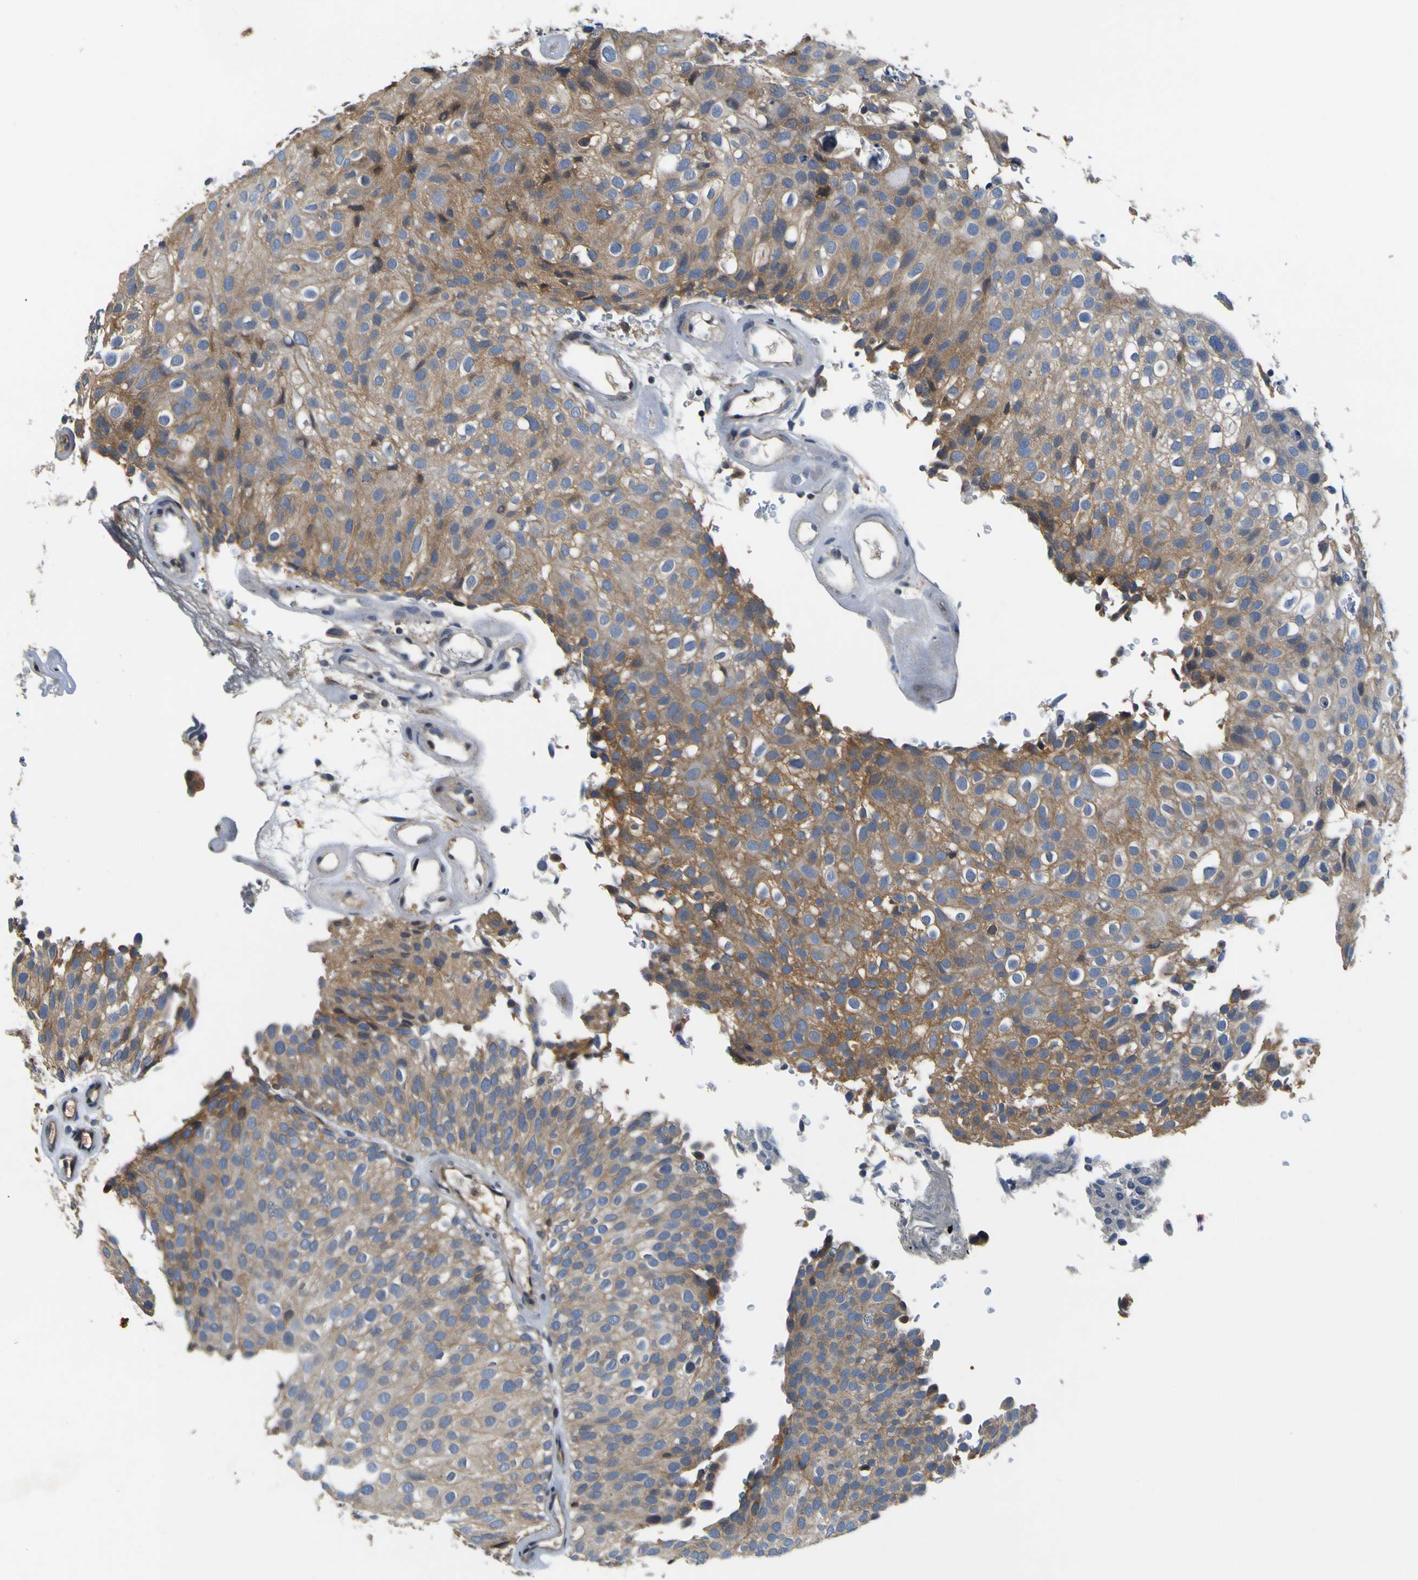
{"staining": {"intensity": "moderate", "quantity": "25%-75%", "location": "cytoplasmic/membranous"}, "tissue": "urothelial cancer", "cell_type": "Tumor cells", "image_type": "cancer", "snomed": [{"axis": "morphology", "description": "Urothelial carcinoma, Low grade"}, {"axis": "topography", "description": "Urinary bladder"}], "caption": "Protein expression analysis of human urothelial cancer reveals moderate cytoplasmic/membranous positivity in about 25%-75% of tumor cells.", "gene": "EPHB4", "patient": {"sex": "male", "age": 78}}